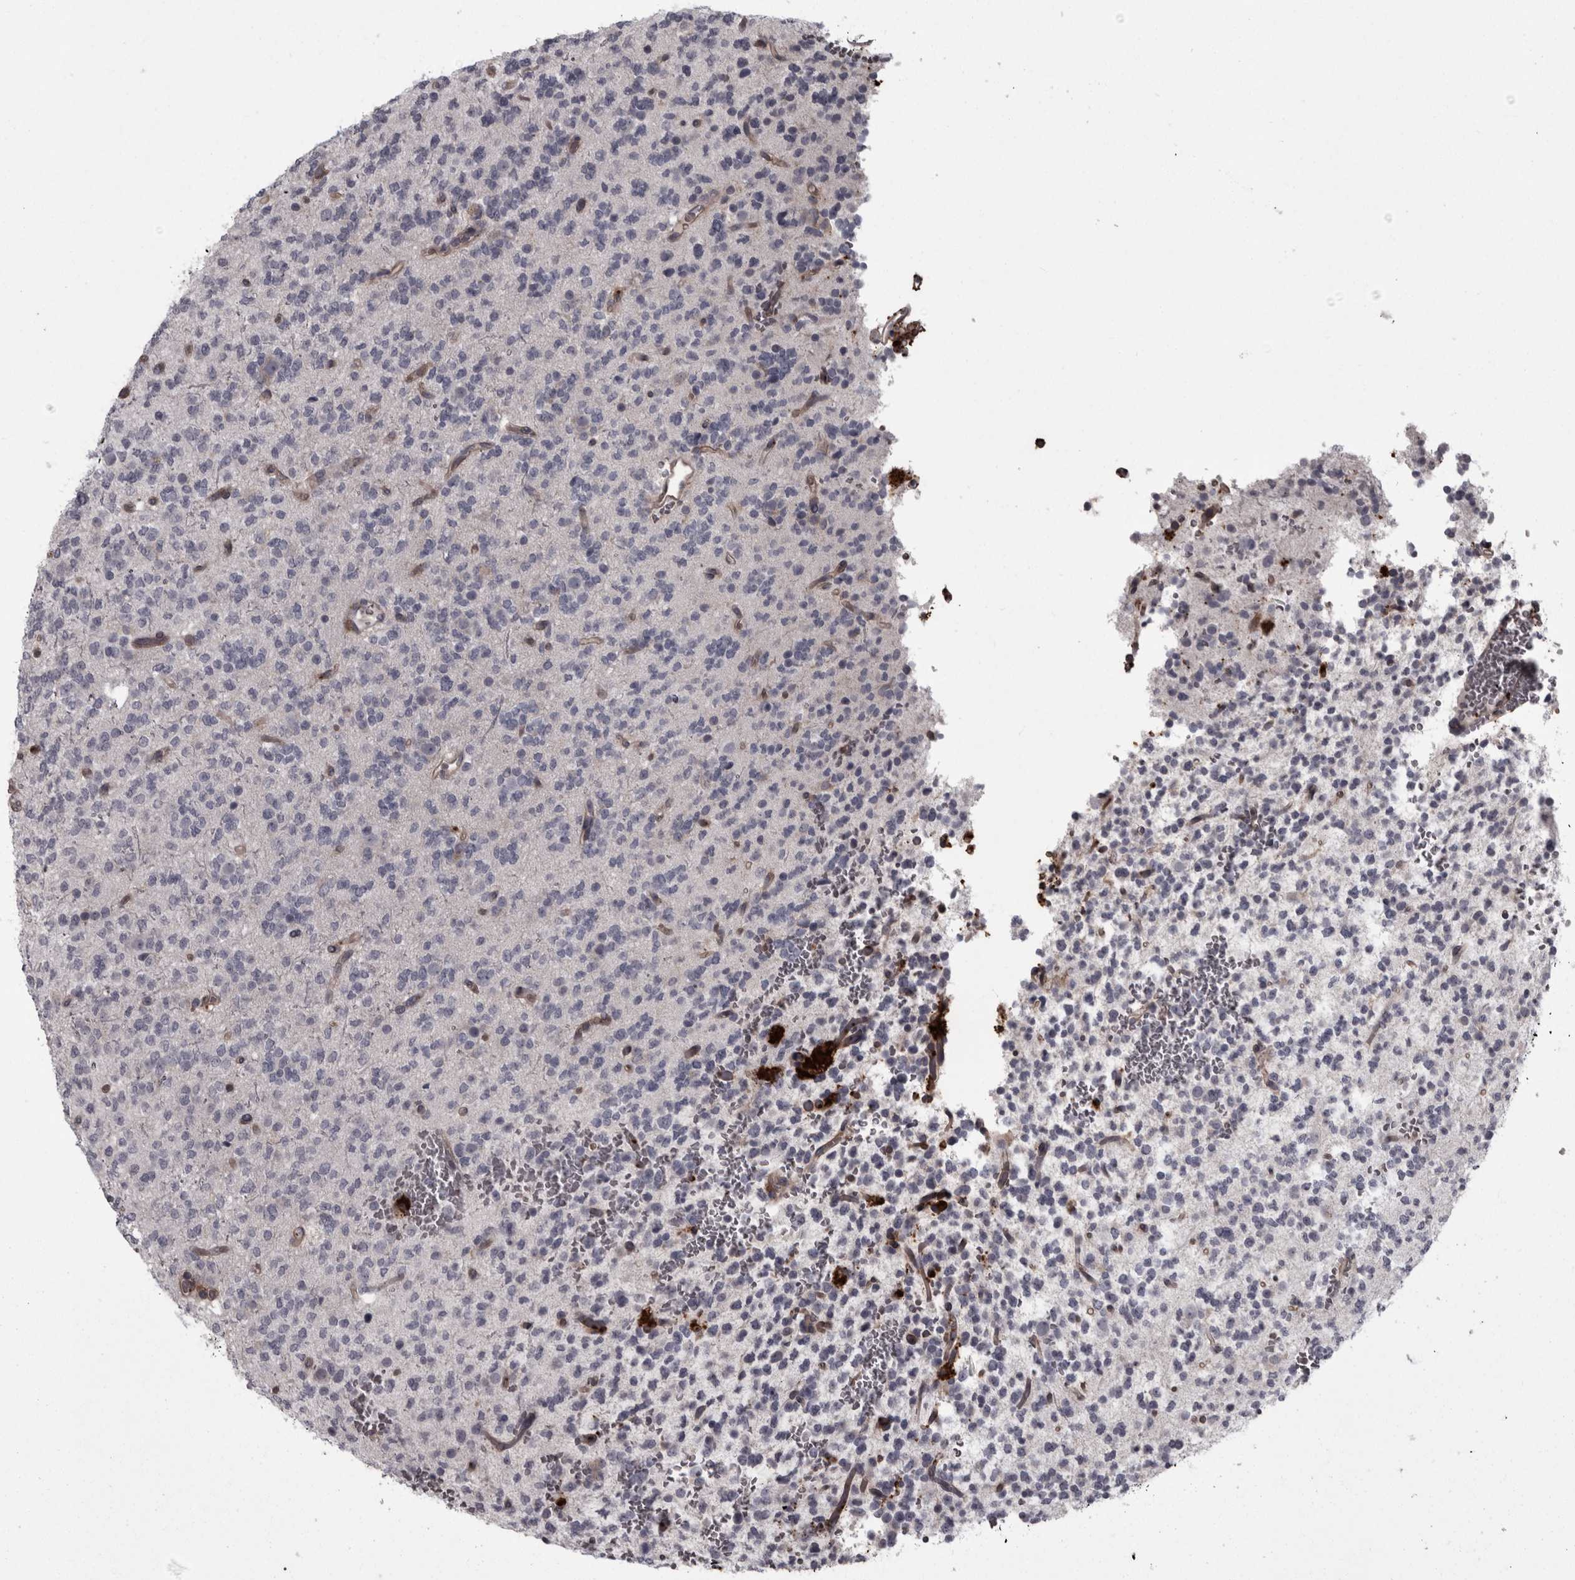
{"staining": {"intensity": "negative", "quantity": "none", "location": "none"}, "tissue": "glioma", "cell_type": "Tumor cells", "image_type": "cancer", "snomed": [{"axis": "morphology", "description": "Glioma, malignant, Low grade"}, {"axis": "topography", "description": "Brain"}], "caption": "A histopathology image of malignant glioma (low-grade) stained for a protein demonstrates no brown staining in tumor cells. The staining was performed using DAB to visualize the protein expression in brown, while the nuclei were stained in blue with hematoxylin (Magnification: 20x).", "gene": "RSU1", "patient": {"sex": "male", "age": 38}}